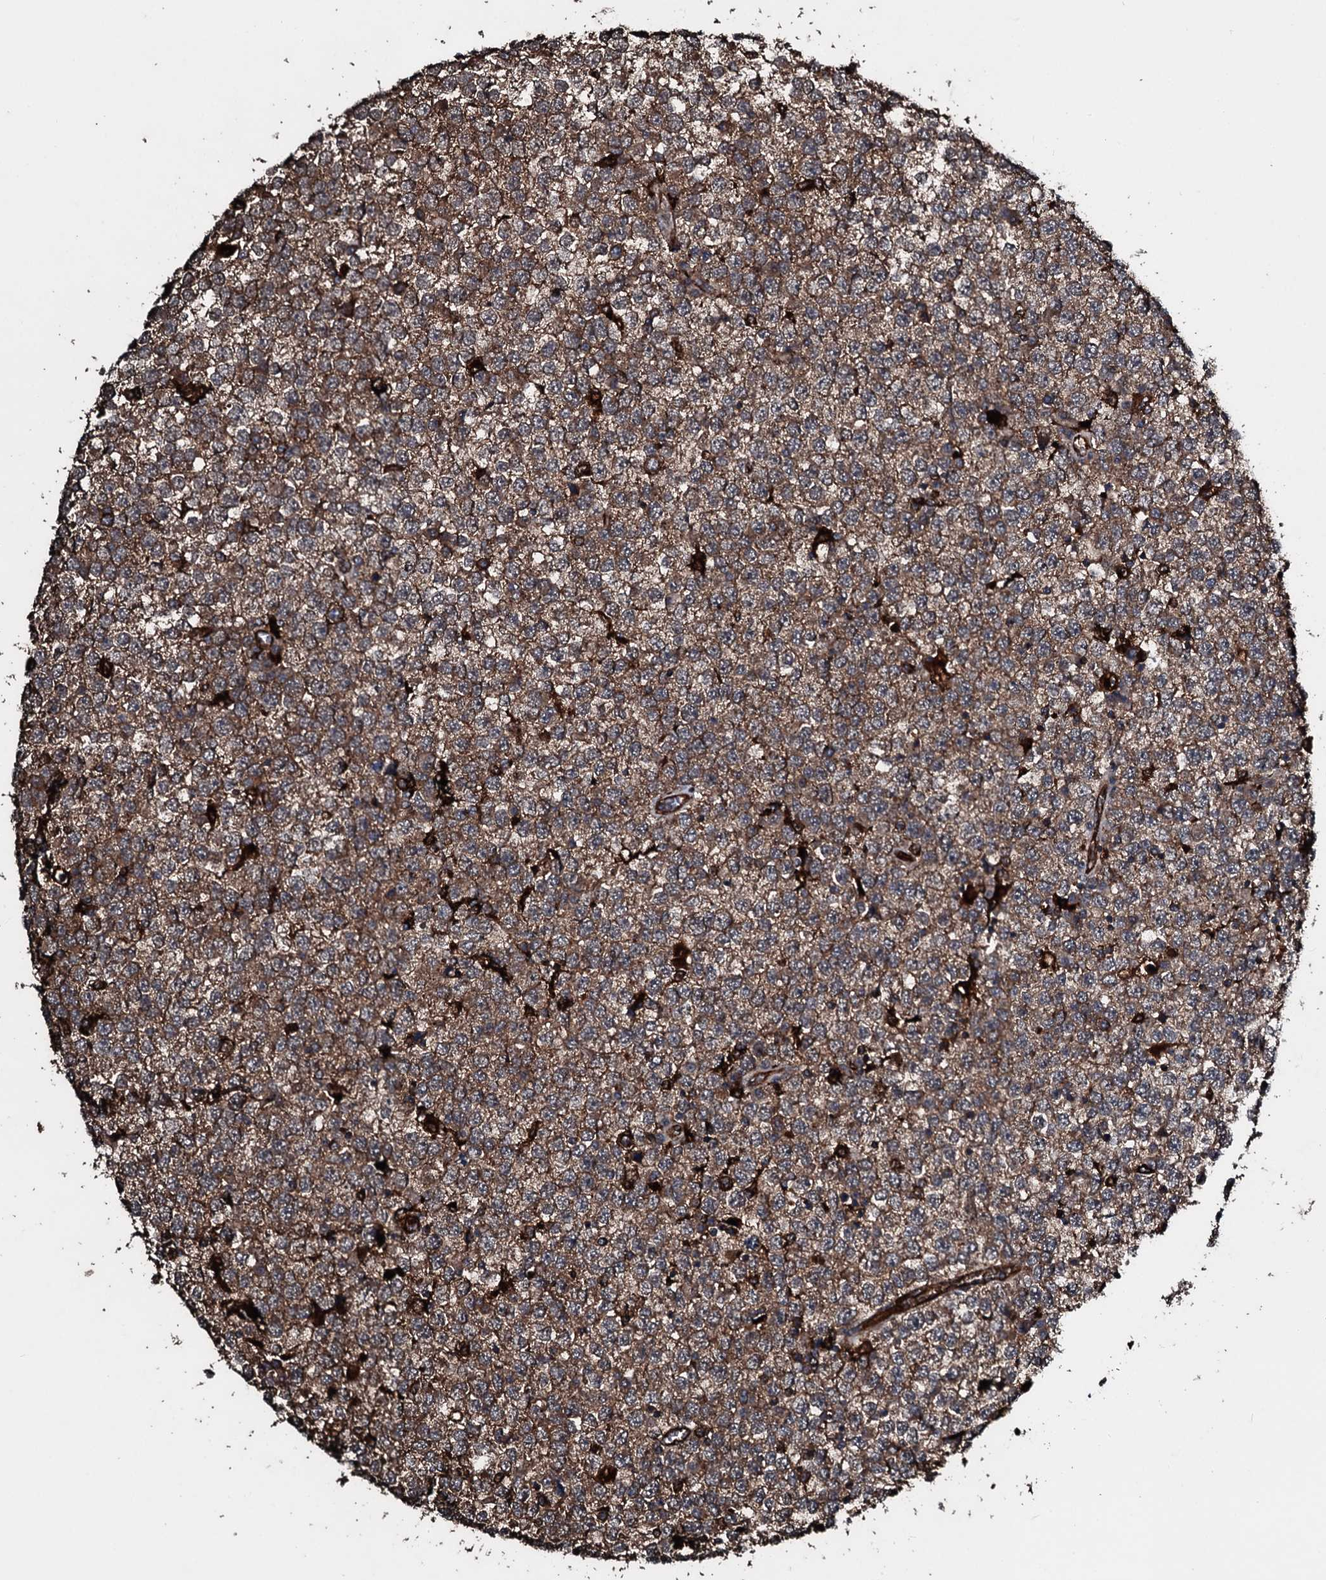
{"staining": {"intensity": "moderate", "quantity": ">75%", "location": "cytoplasmic/membranous"}, "tissue": "testis cancer", "cell_type": "Tumor cells", "image_type": "cancer", "snomed": [{"axis": "morphology", "description": "Seminoma, NOS"}, {"axis": "topography", "description": "Testis"}], "caption": "Seminoma (testis) was stained to show a protein in brown. There is medium levels of moderate cytoplasmic/membranous expression in about >75% of tumor cells. (Brightfield microscopy of DAB IHC at high magnification).", "gene": "TPGS2", "patient": {"sex": "male", "age": 65}}